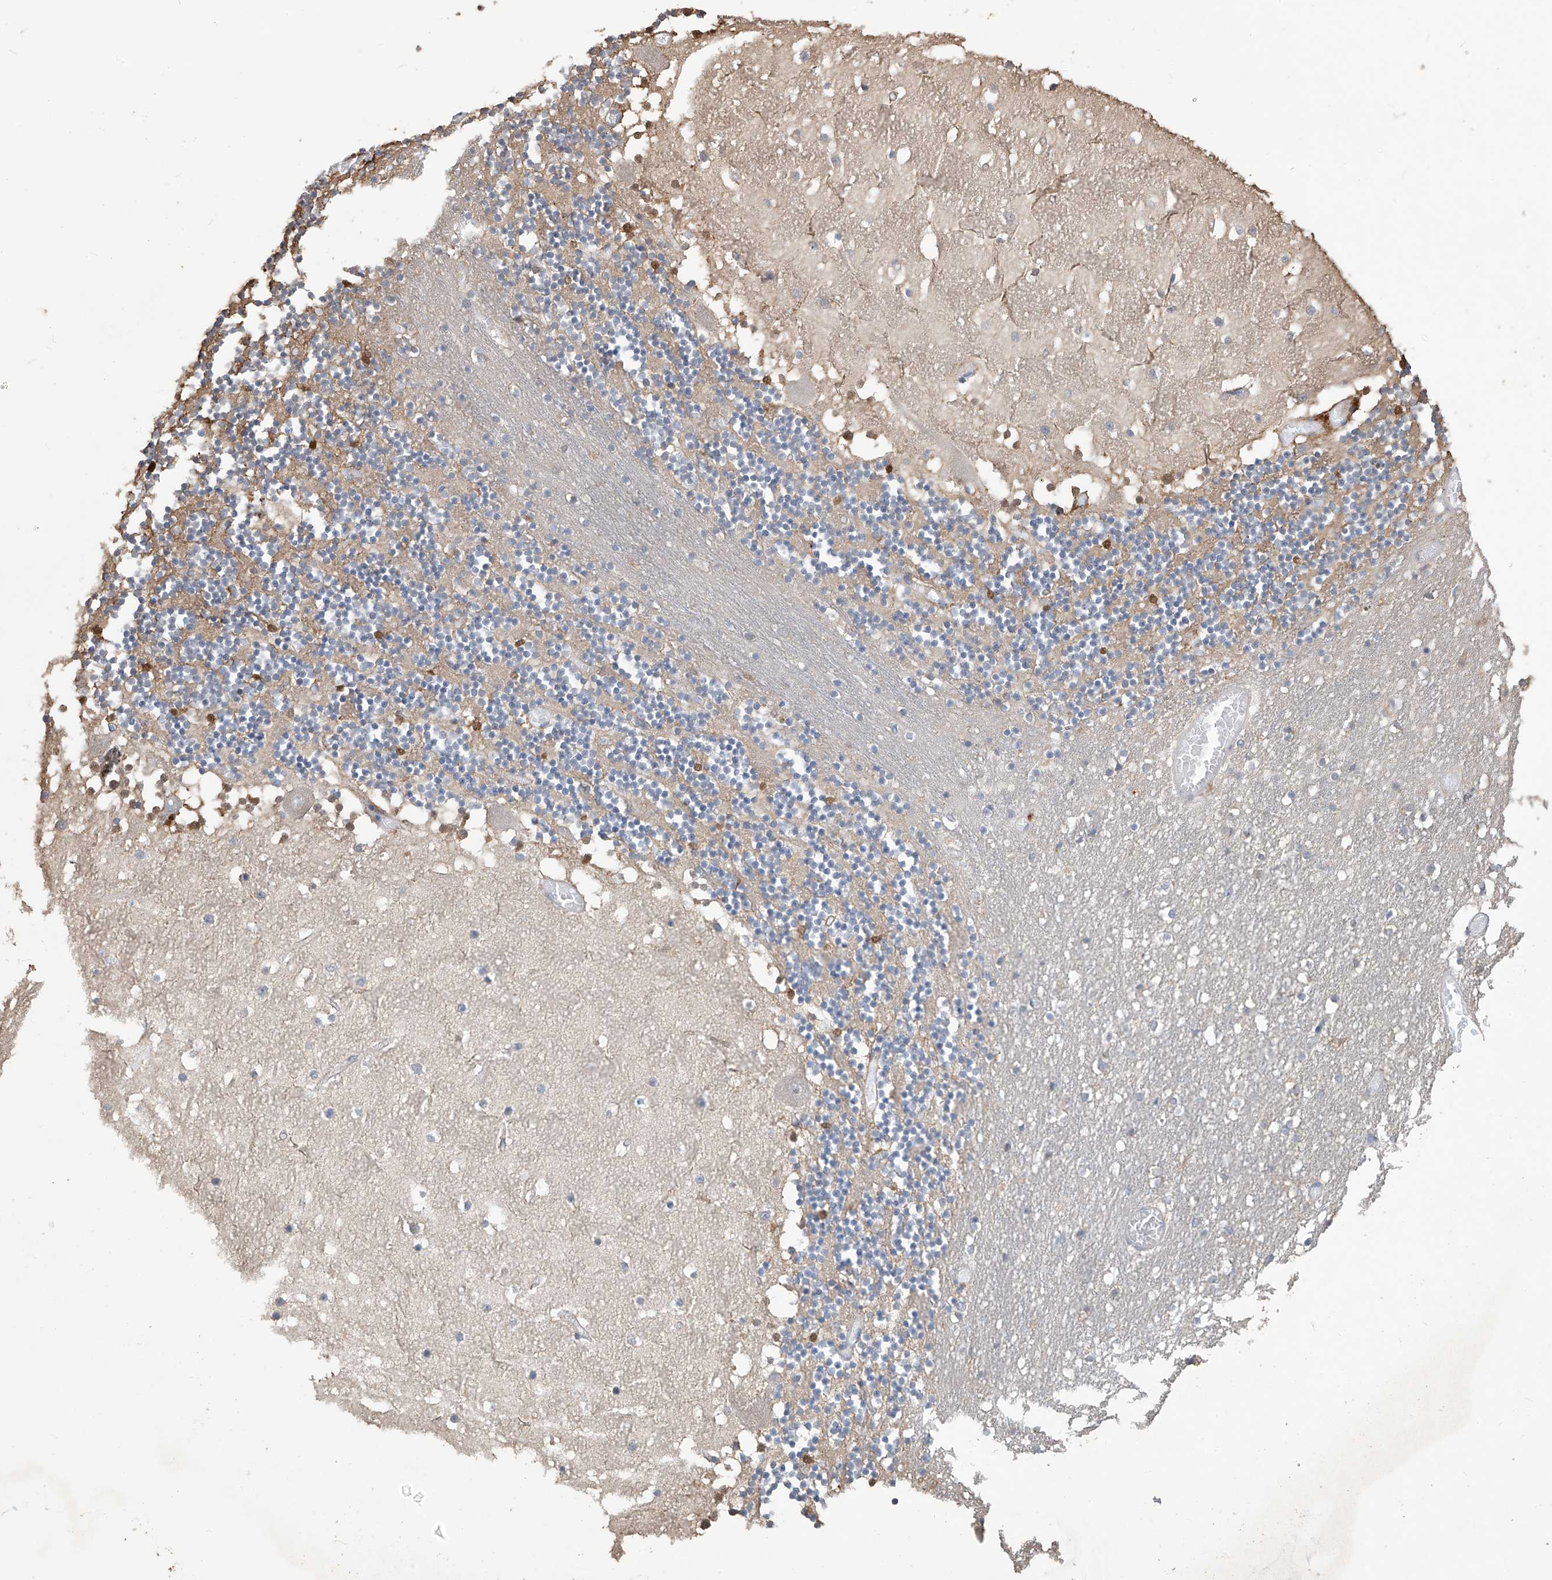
{"staining": {"intensity": "moderate", "quantity": "<25%", "location": "cytoplasmic/membranous"}, "tissue": "cerebellum", "cell_type": "Cells in granular layer", "image_type": "normal", "snomed": [{"axis": "morphology", "description": "Normal tissue, NOS"}, {"axis": "topography", "description": "Cerebellum"}], "caption": "Benign cerebellum reveals moderate cytoplasmic/membranous expression in about <25% of cells in granular layer The staining is performed using DAB brown chromogen to label protein expression. The nuclei are counter-stained blue using hematoxylin..", "gene": "SLFN14", "patient": {"sex": "female", "age": 28}}